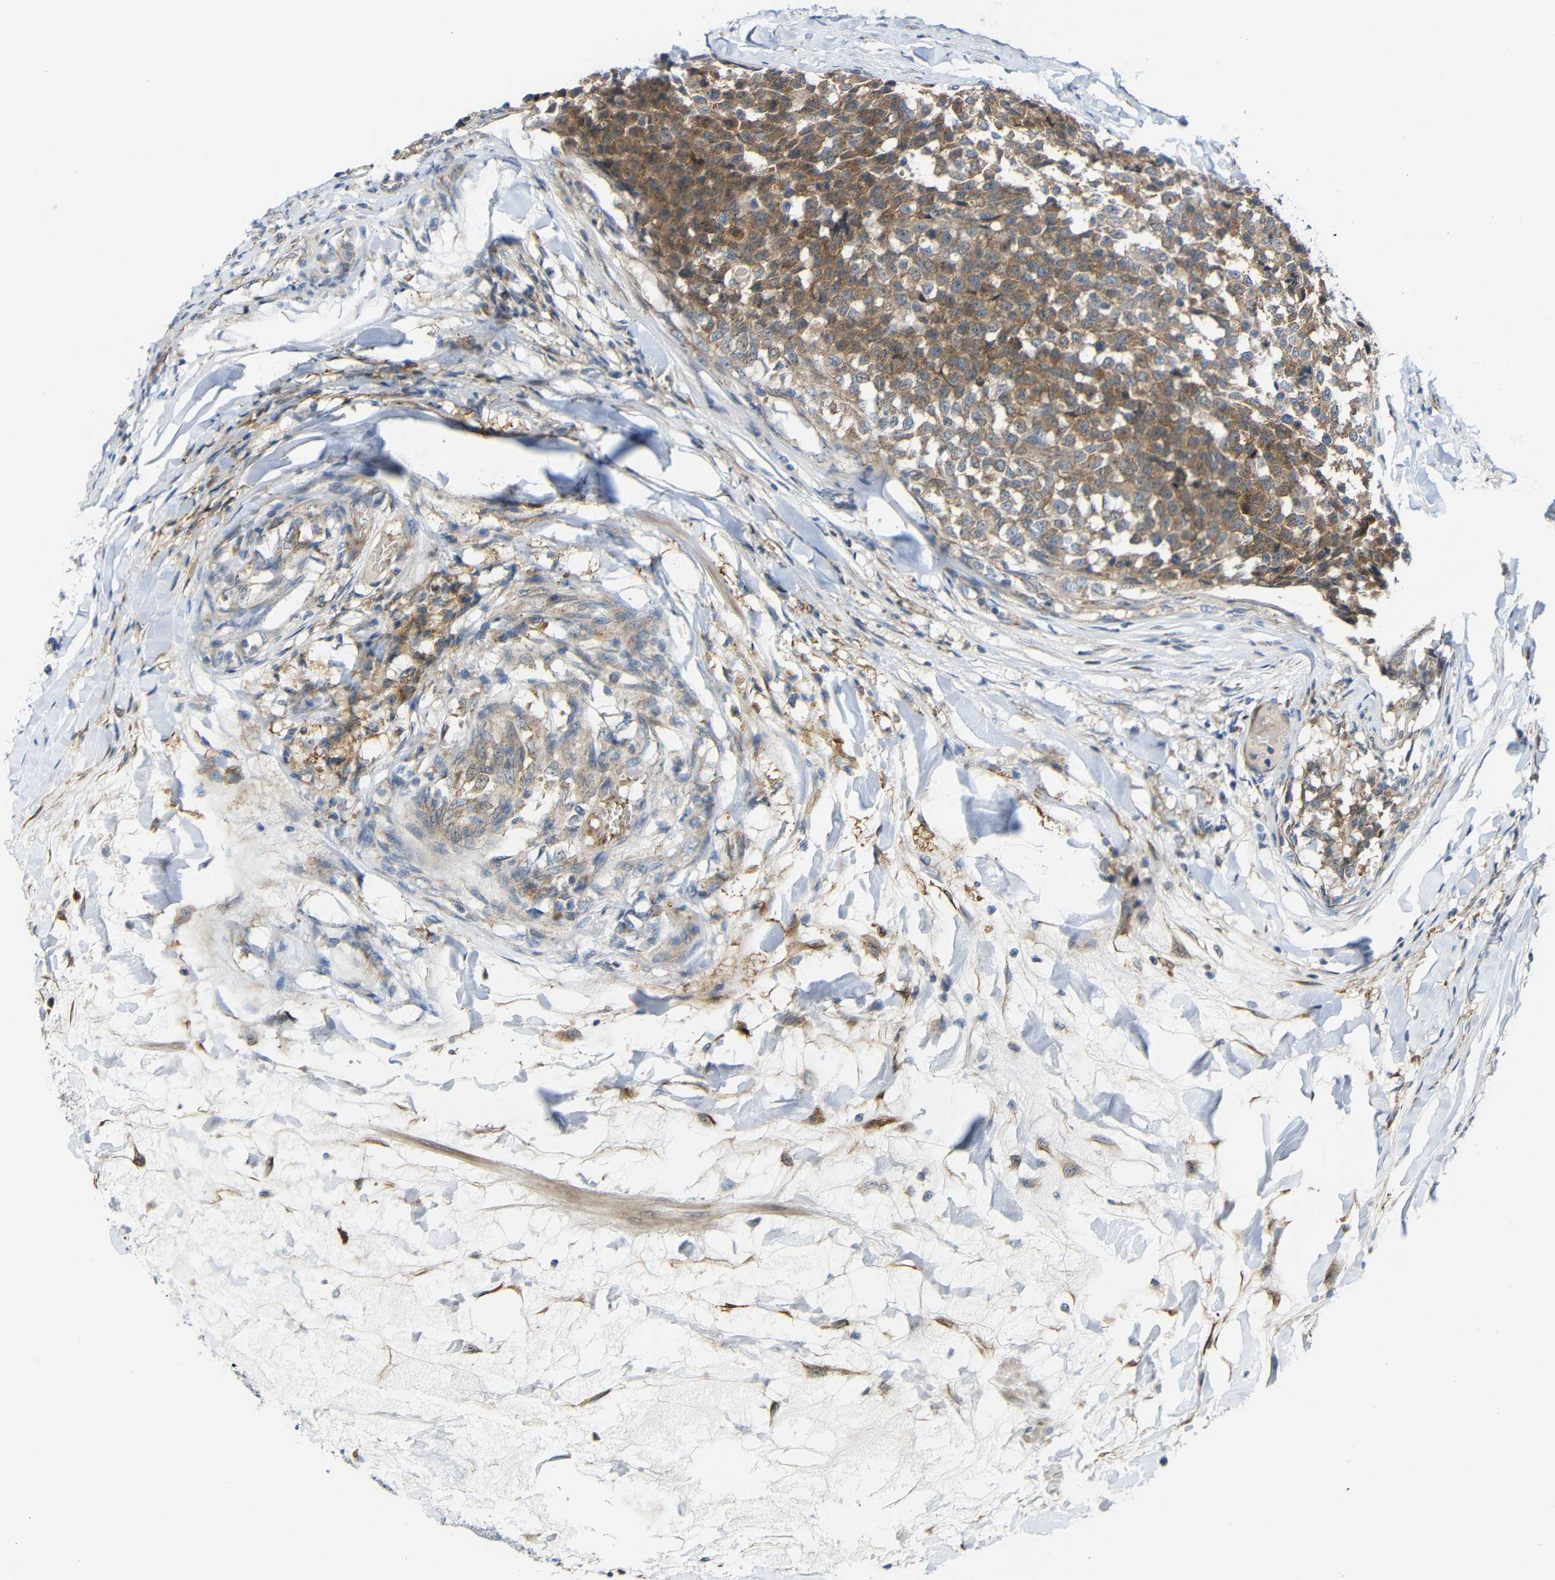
{"staining": {"intensity": "moderate", "quantity": ">75%", "location": "cytoplasmic/membranous"}, "tissue": "testis cancer", "cell_type": "Tumor cells", "image_type": "cancer", "snomed": [{"axis": "morphology", "description": "Seminoma, NOS"}, {"axis": "topography", "description": "Testis"}], "caption": "IHC (DAB) staining of human testis seminoma exhibits moderate cytoplasmic/membranous protein expression in approximately >75% of tumor cells. (DAB (3,3'-diaminobenzidine) IHC, brown staining for protein, blue staining for nuclei).", "gene": "TMEM25", "patient": {"sex": "male", "age": 59}}